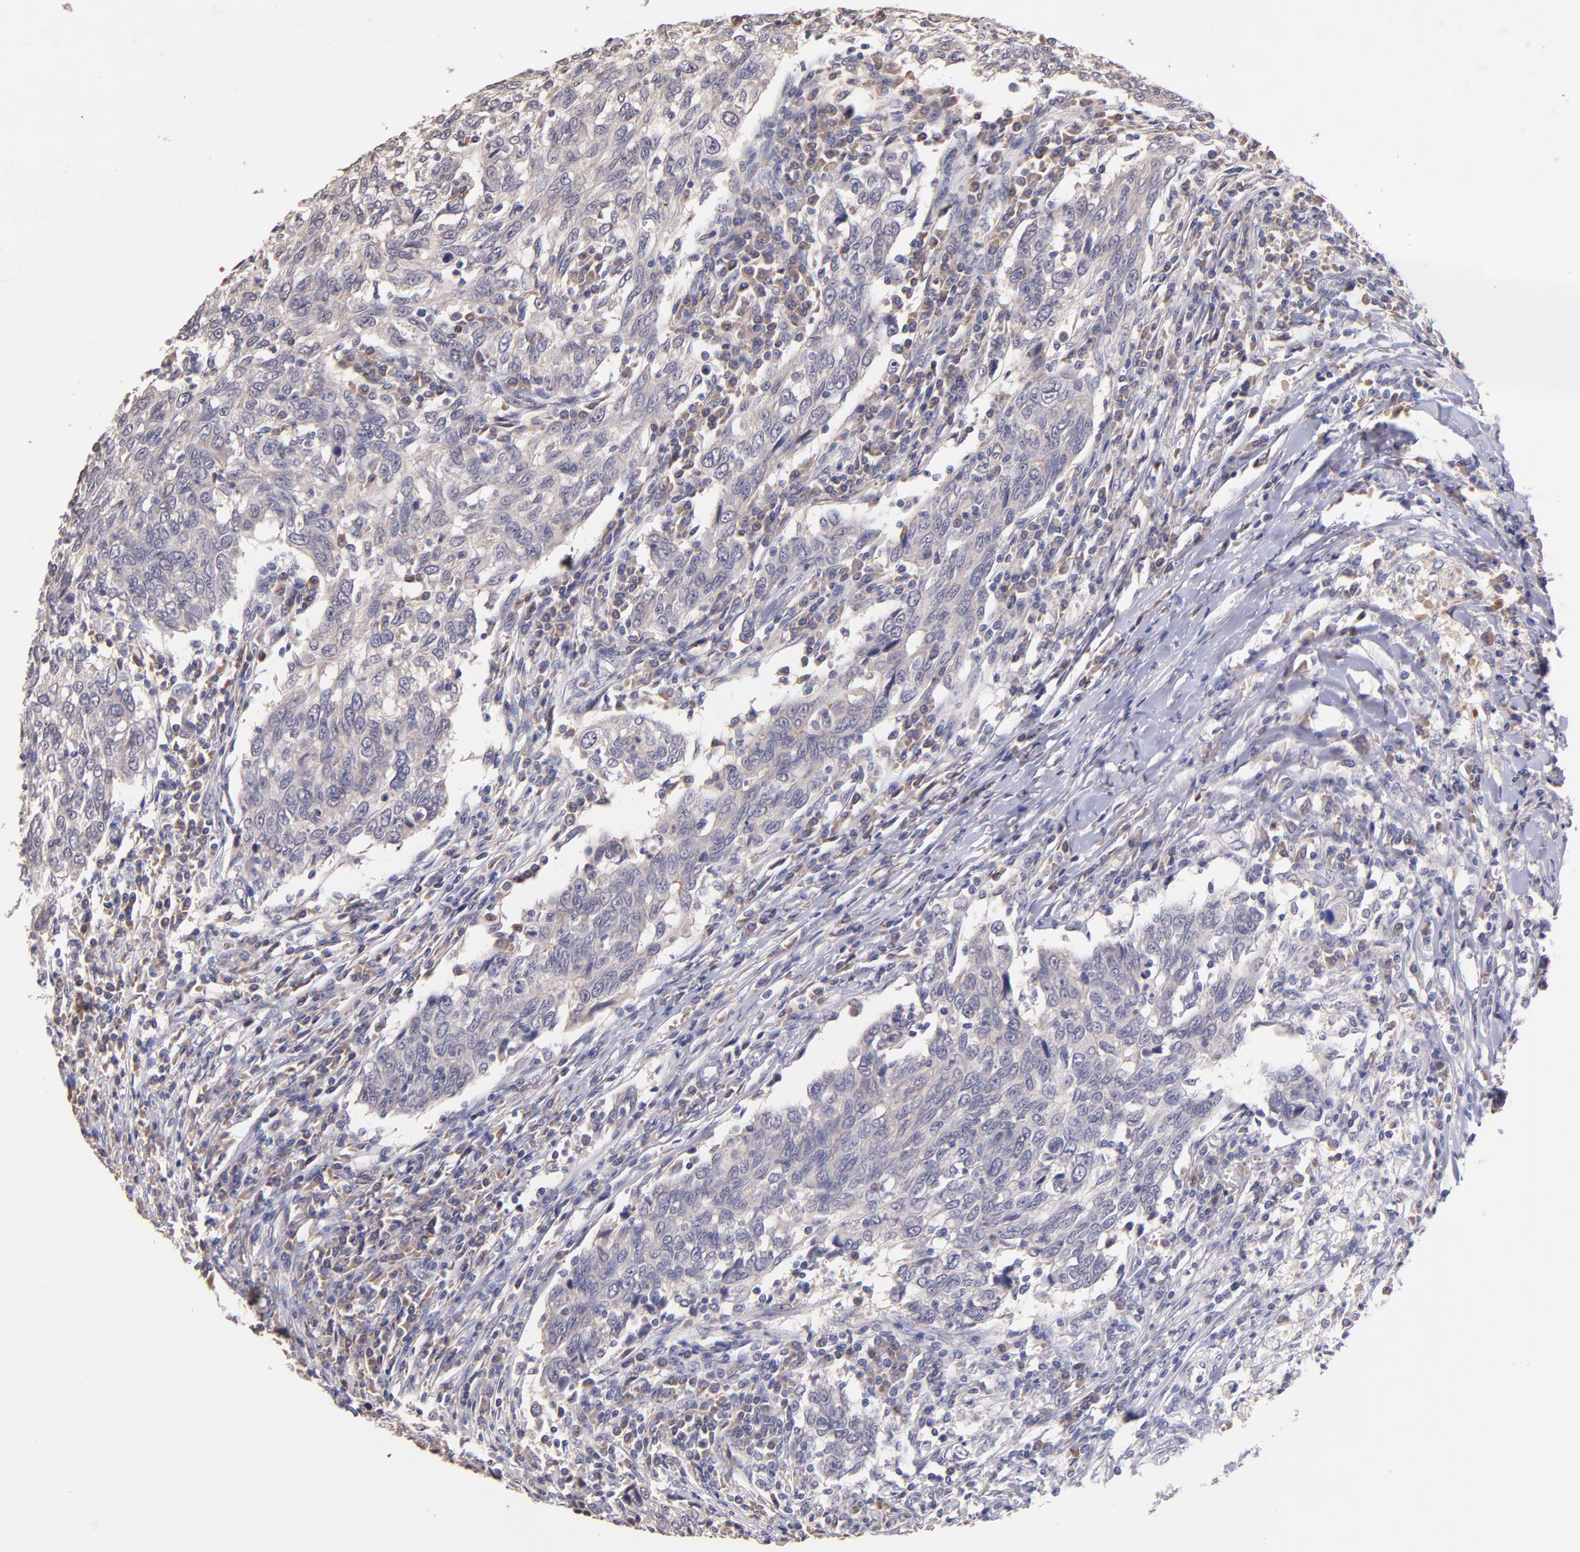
{"staining": {"intensity": "negative", "quantity": "none", "location": "none"}, "tissue": "breast cancer", "cell_type": "Tumor cells", "image_type": "cancer", "snomed": [{"axis": "morphology", "description": "Duct carcinoma"}, {"axis": "topography", "description": "Breast"}], "caption": "Protein analysis of breast cancer (invasive ductal carcinoma) demonstrates no significant positivity in tumor cells.", "gene": "RNASEL", "patient": {"sex": "female", "age": 50}}